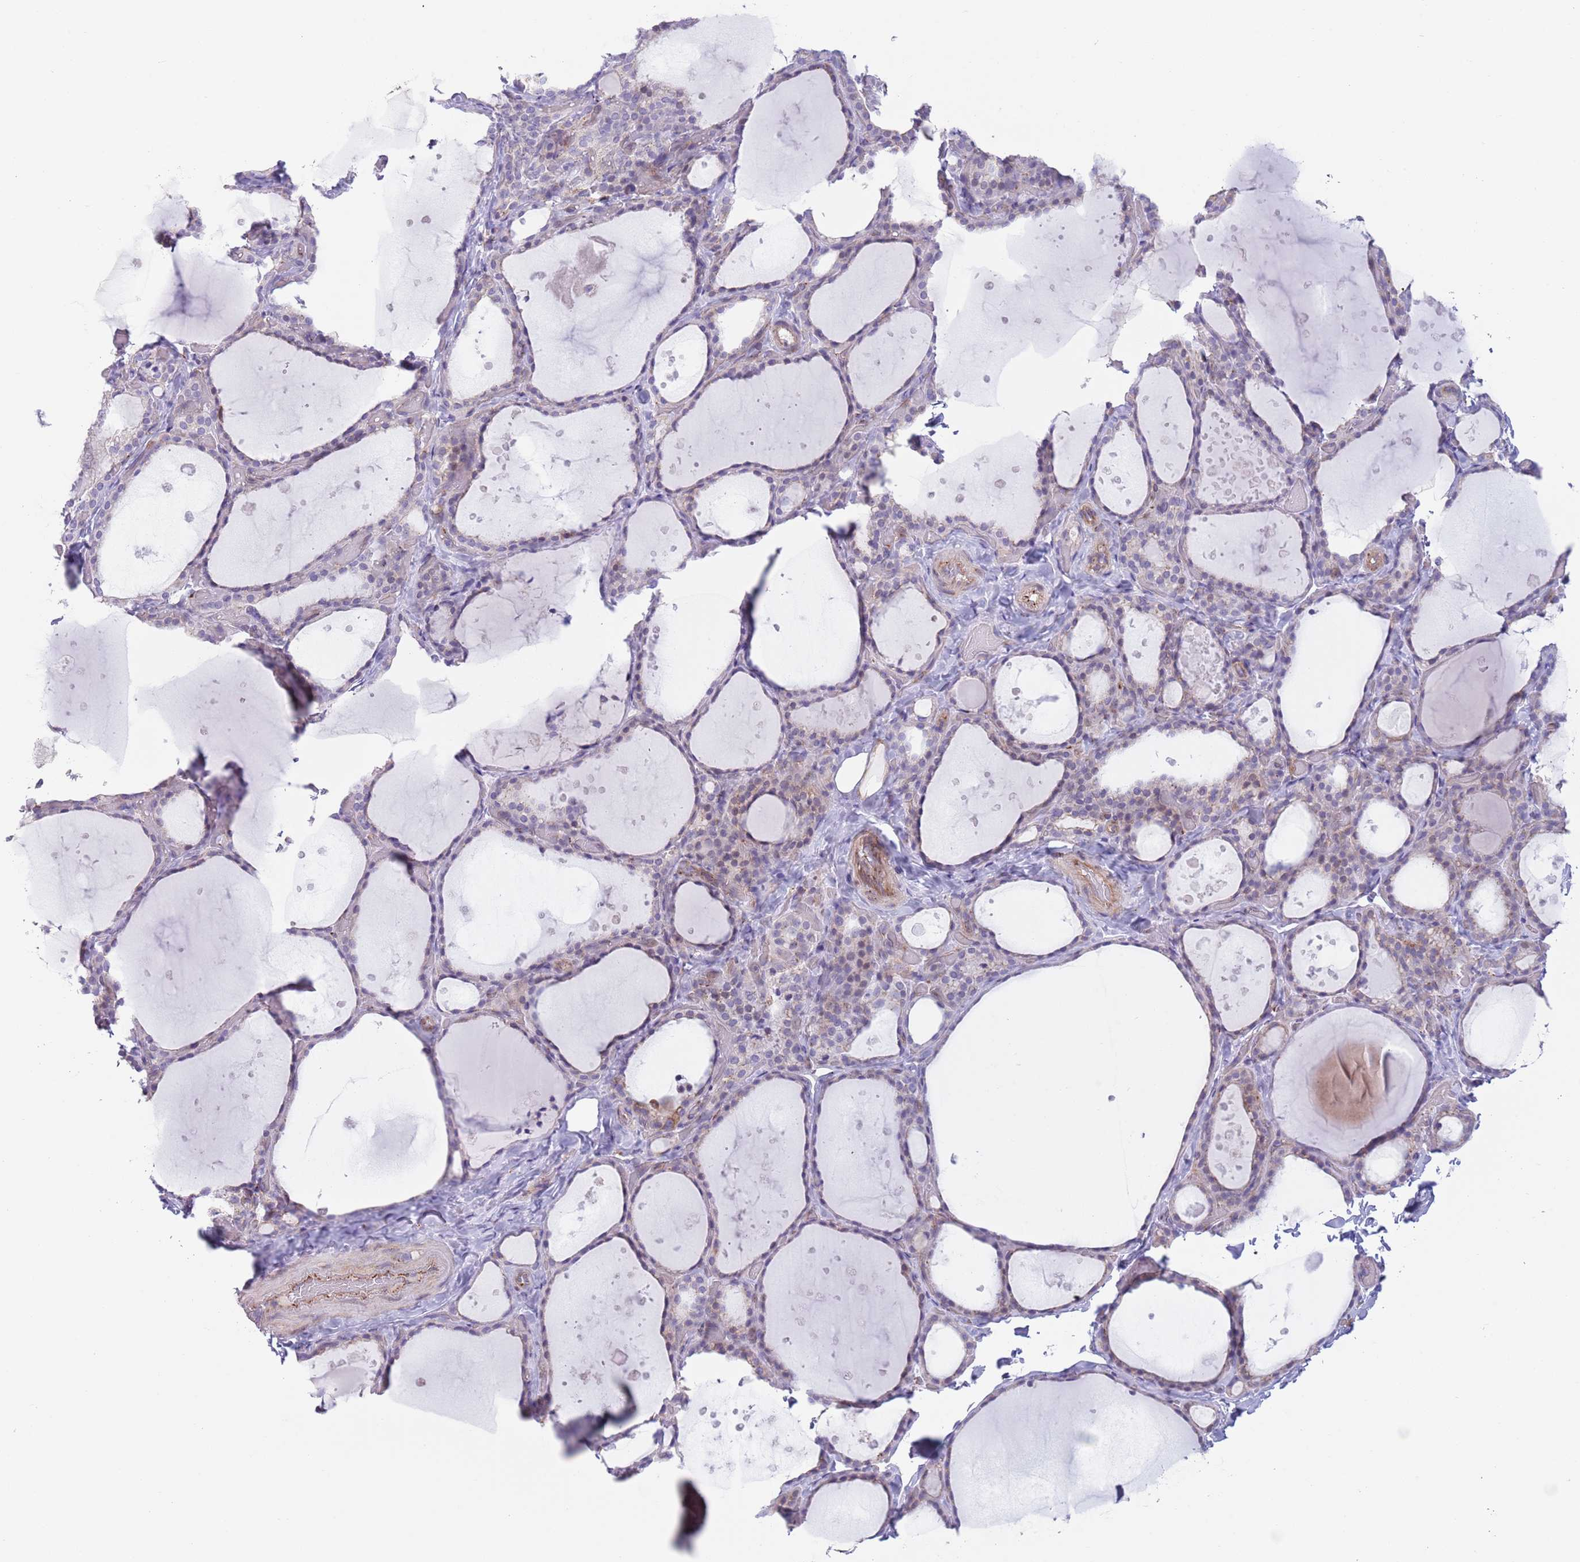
{"staining": {"intensity": "negative", "quantity": "none", "location": "none"}, "tissue": "thyroid gland", "cell_type": "Glandular cells", "image_type": "normal", "snomed": [{"axis": "morphology", "description": "Normal tissue, NOS"}, {"axis": "topography", "description": "Thyroid gland"}], "caption": "Histopathology image shows no significant protein staining in glandular cells of unremarkable thyroid gland. The staining is performed using DAB (3,3'-diaminobenzidine) brown chromogen with nuclei counter-stained in using hematoxylin.", "gene": "C20orf96", "patient": {"sex": "female", "age": 44}}